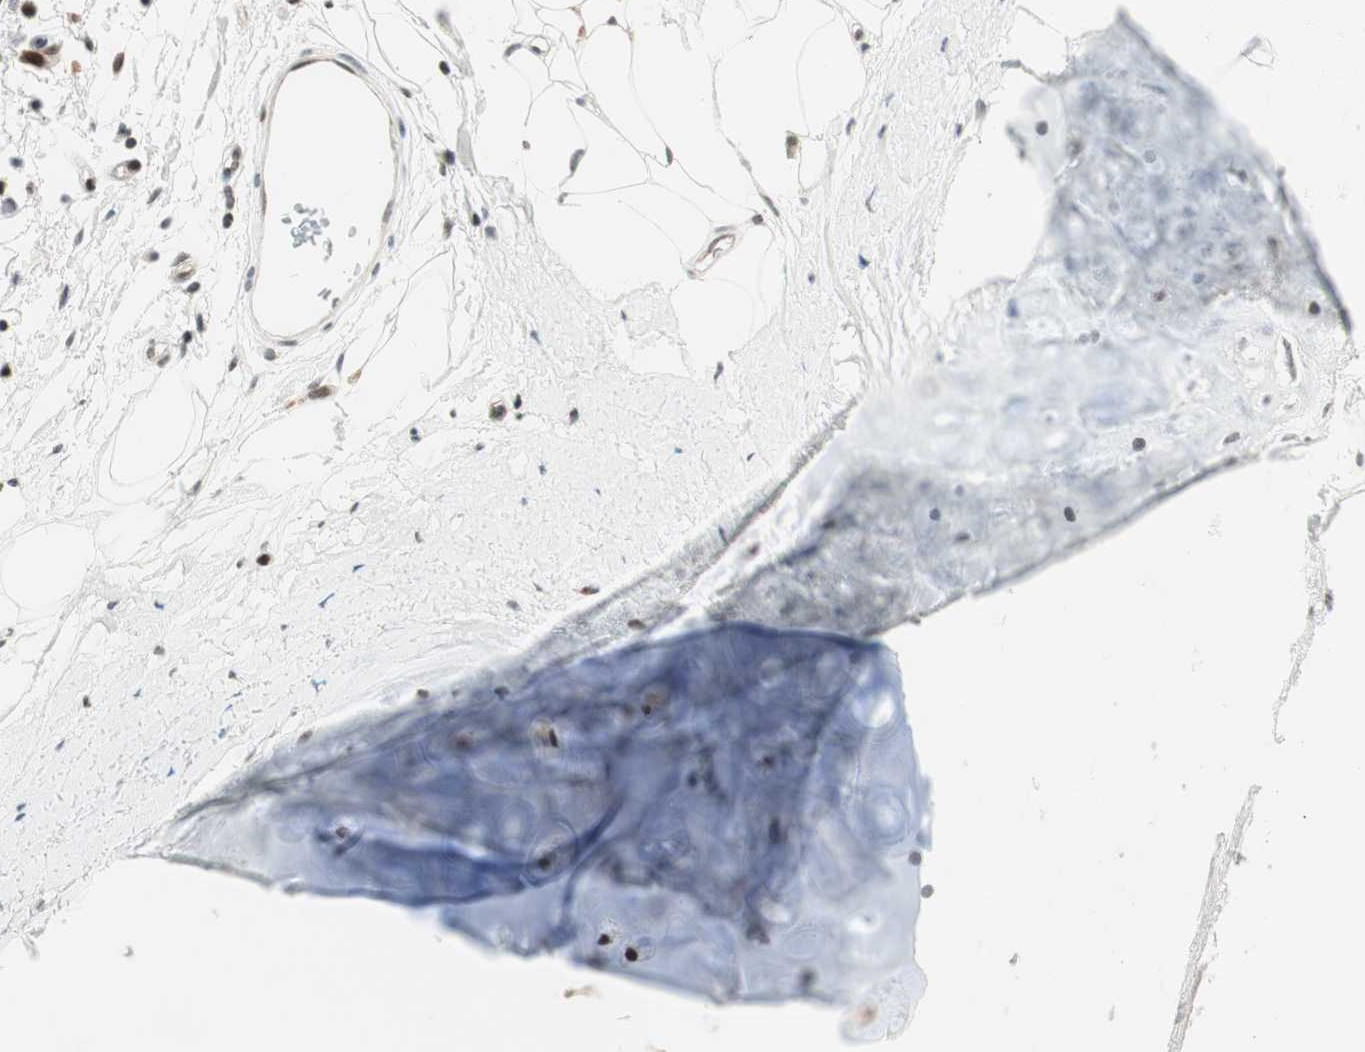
{"staining": {"intensity": "moderate", "quantity": ">75%", "location": "cytoplasmic/membranous,nuclear"}, "tissue": "bronchus", "cell_type": "Respiratory epithelial cells", "image_type": "normal", "snomed": [{"axis": "morphology", "description": "Normal tissue, NOS"}, {"axis": "topography", "description": "Bronchus"}], "caption": "Moderate cytoplasmic/membranous,nuclear expression for a protein is present in about >75% of respiratory epithelial cells of unremarkable bronchus using immunohistochemistry.", "gene": "TPT1", "patient": {"sex": "female", "age": 73}}